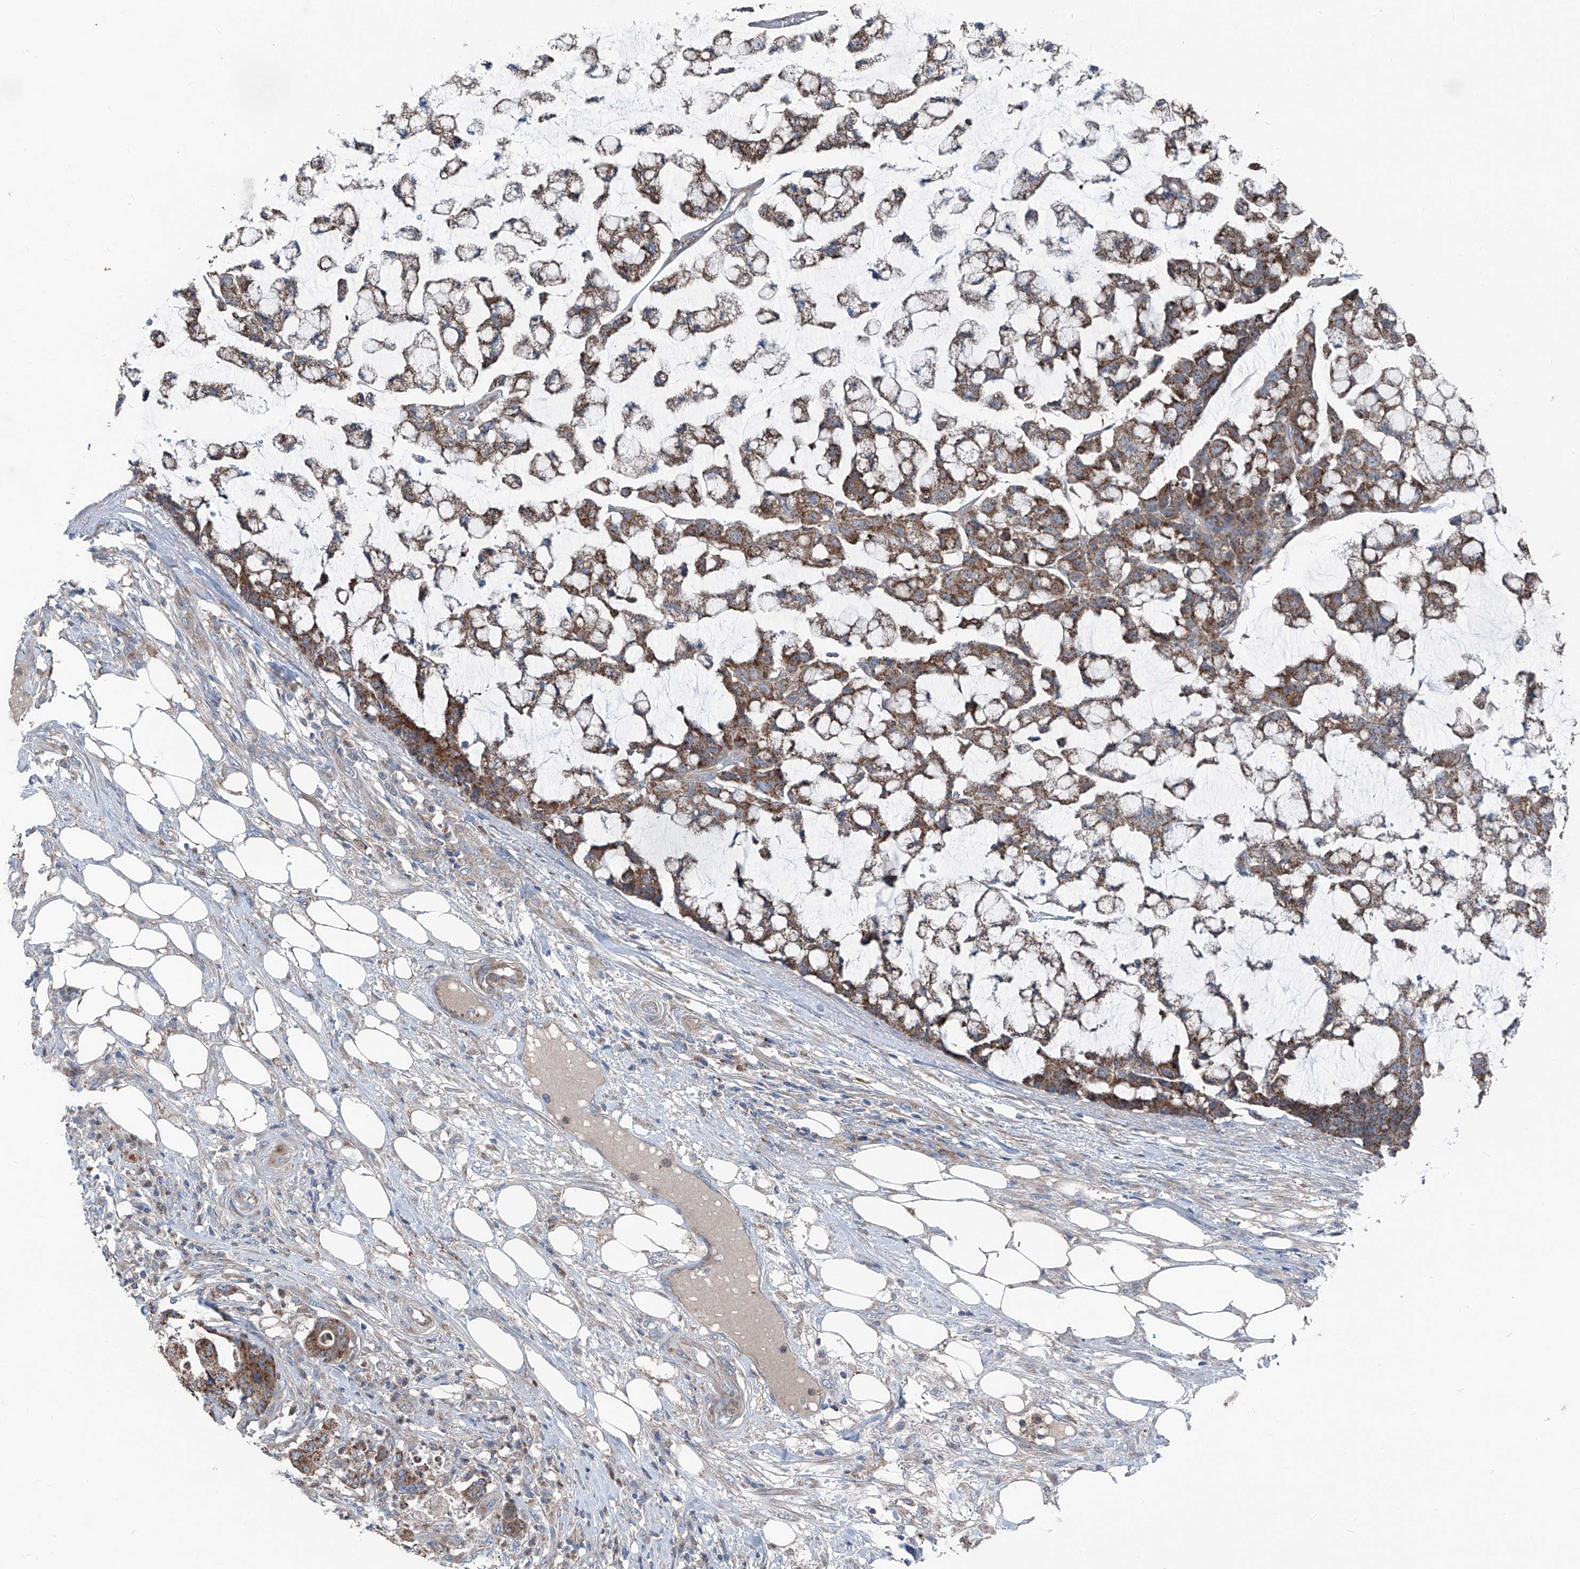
{"staining": {"intensity": "moderate", "quantity": ">75%", "location": "cytoplasmic/membranous"}, "tissue": "colorectal cancer", "cell_type": "Tumor cells", "image_type": "cancer", "snomed": [{"axis": "morphology", "description": "Adenocarcinoma, NOS"}, {"axis": "topography", "description": "Colon"}], "caption": "About >75% of tumor cells in colorectal cancer exhibit moderate cytoplasmic/membranous protein staining as visualized by brown immunohistochemical staining.", "gene": "GPAT3", "patient": {"sex": "female", "age": 84}}